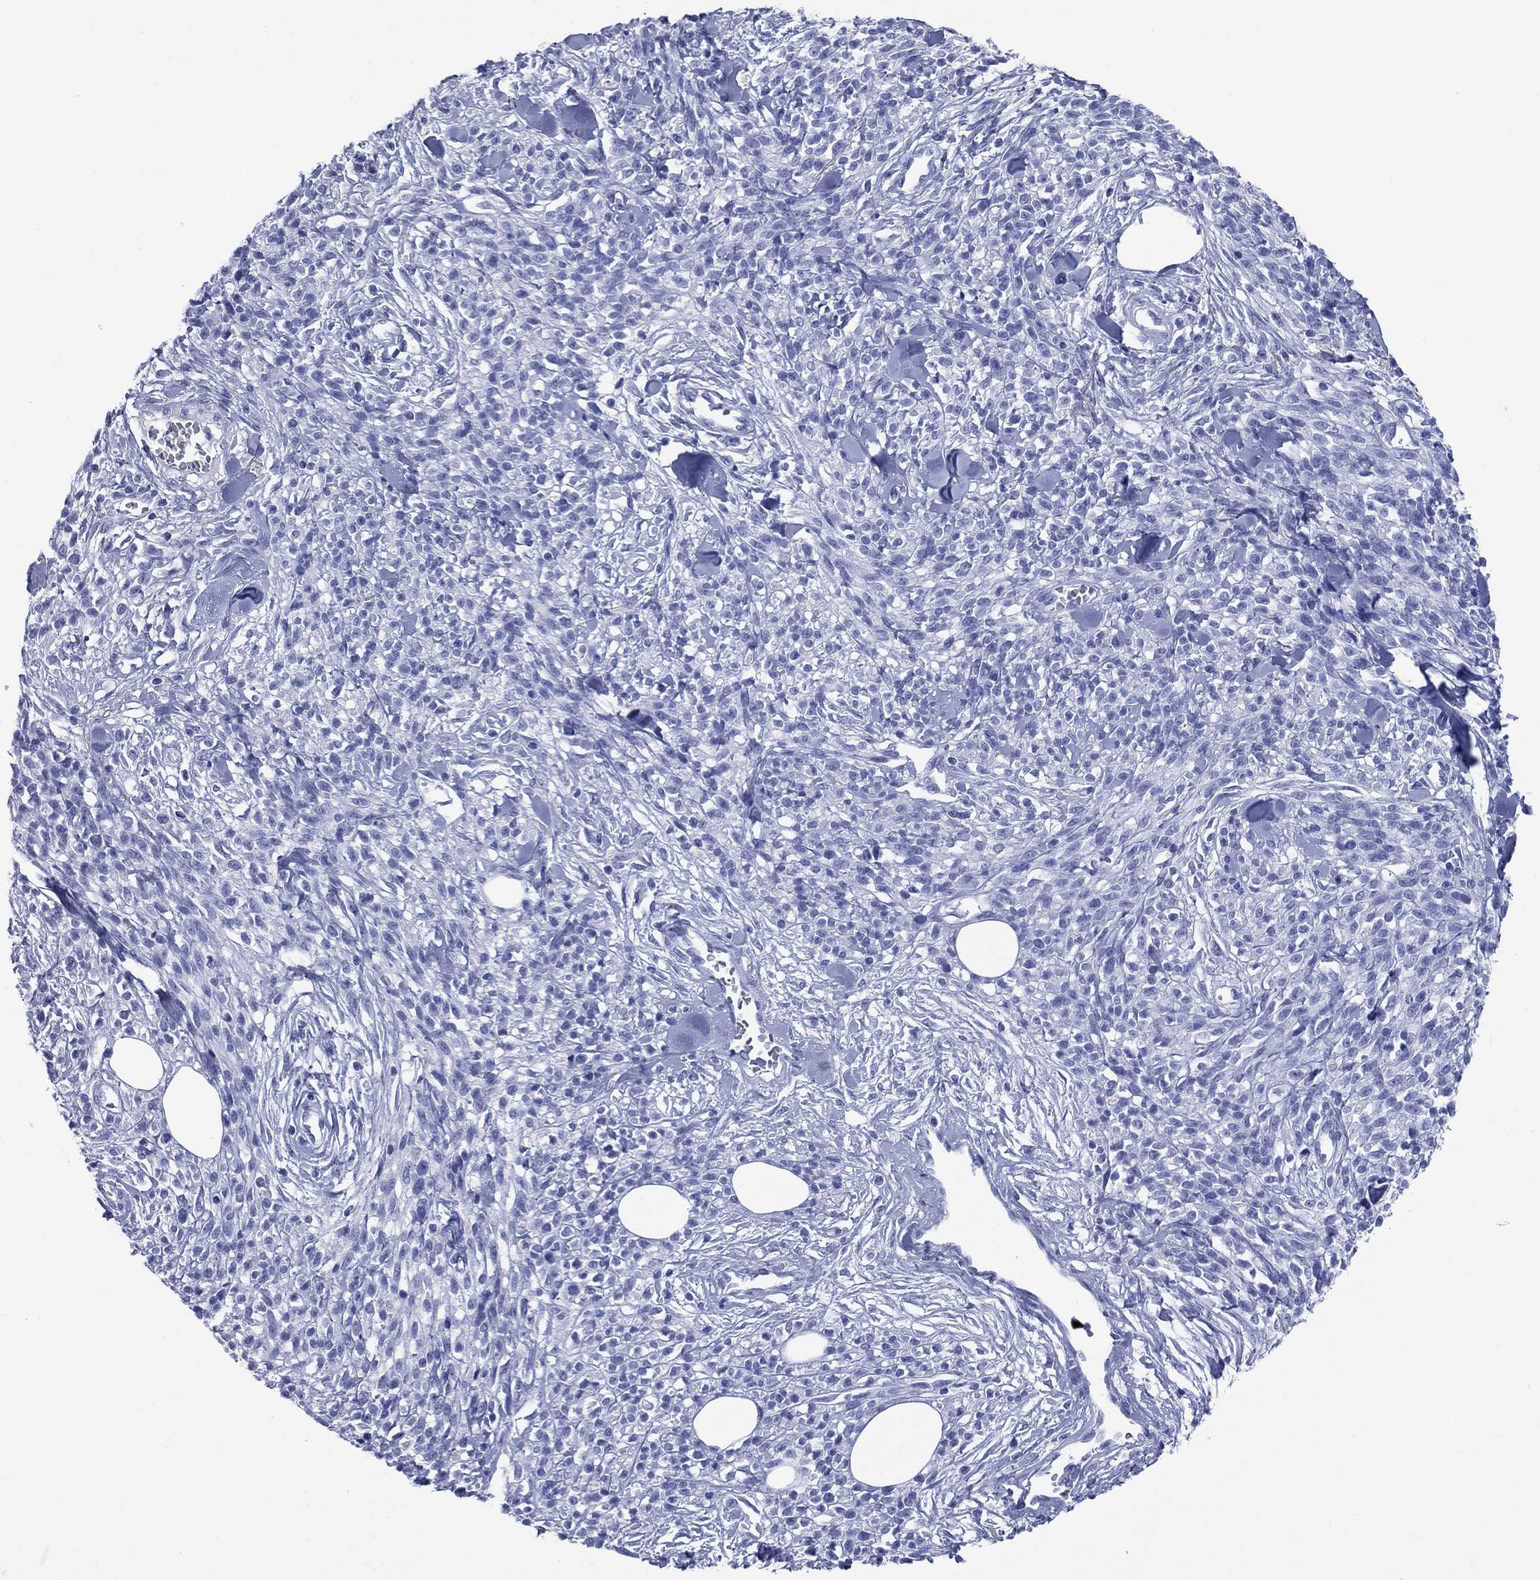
{"staining": {"intensity": "negative", "quantity": "none", "location": "none"}, "tissue": "melanoma", "cell_type": "Tumor cells", "image_type": "cancer", "snomed": [{"axis": "morphology", "description": "Malignant melanoma, NOS"}, {"axis": "topography", "description": "Skin"}, {"axis": "topography", "description": "Skin of trunk"}], "caption": "This is a histopathology image of IHC staining of malignant melanoma, which shows no staining in tumor cells.", "gene": "SYP", "patient": {"sex": "male", "age": 74}}